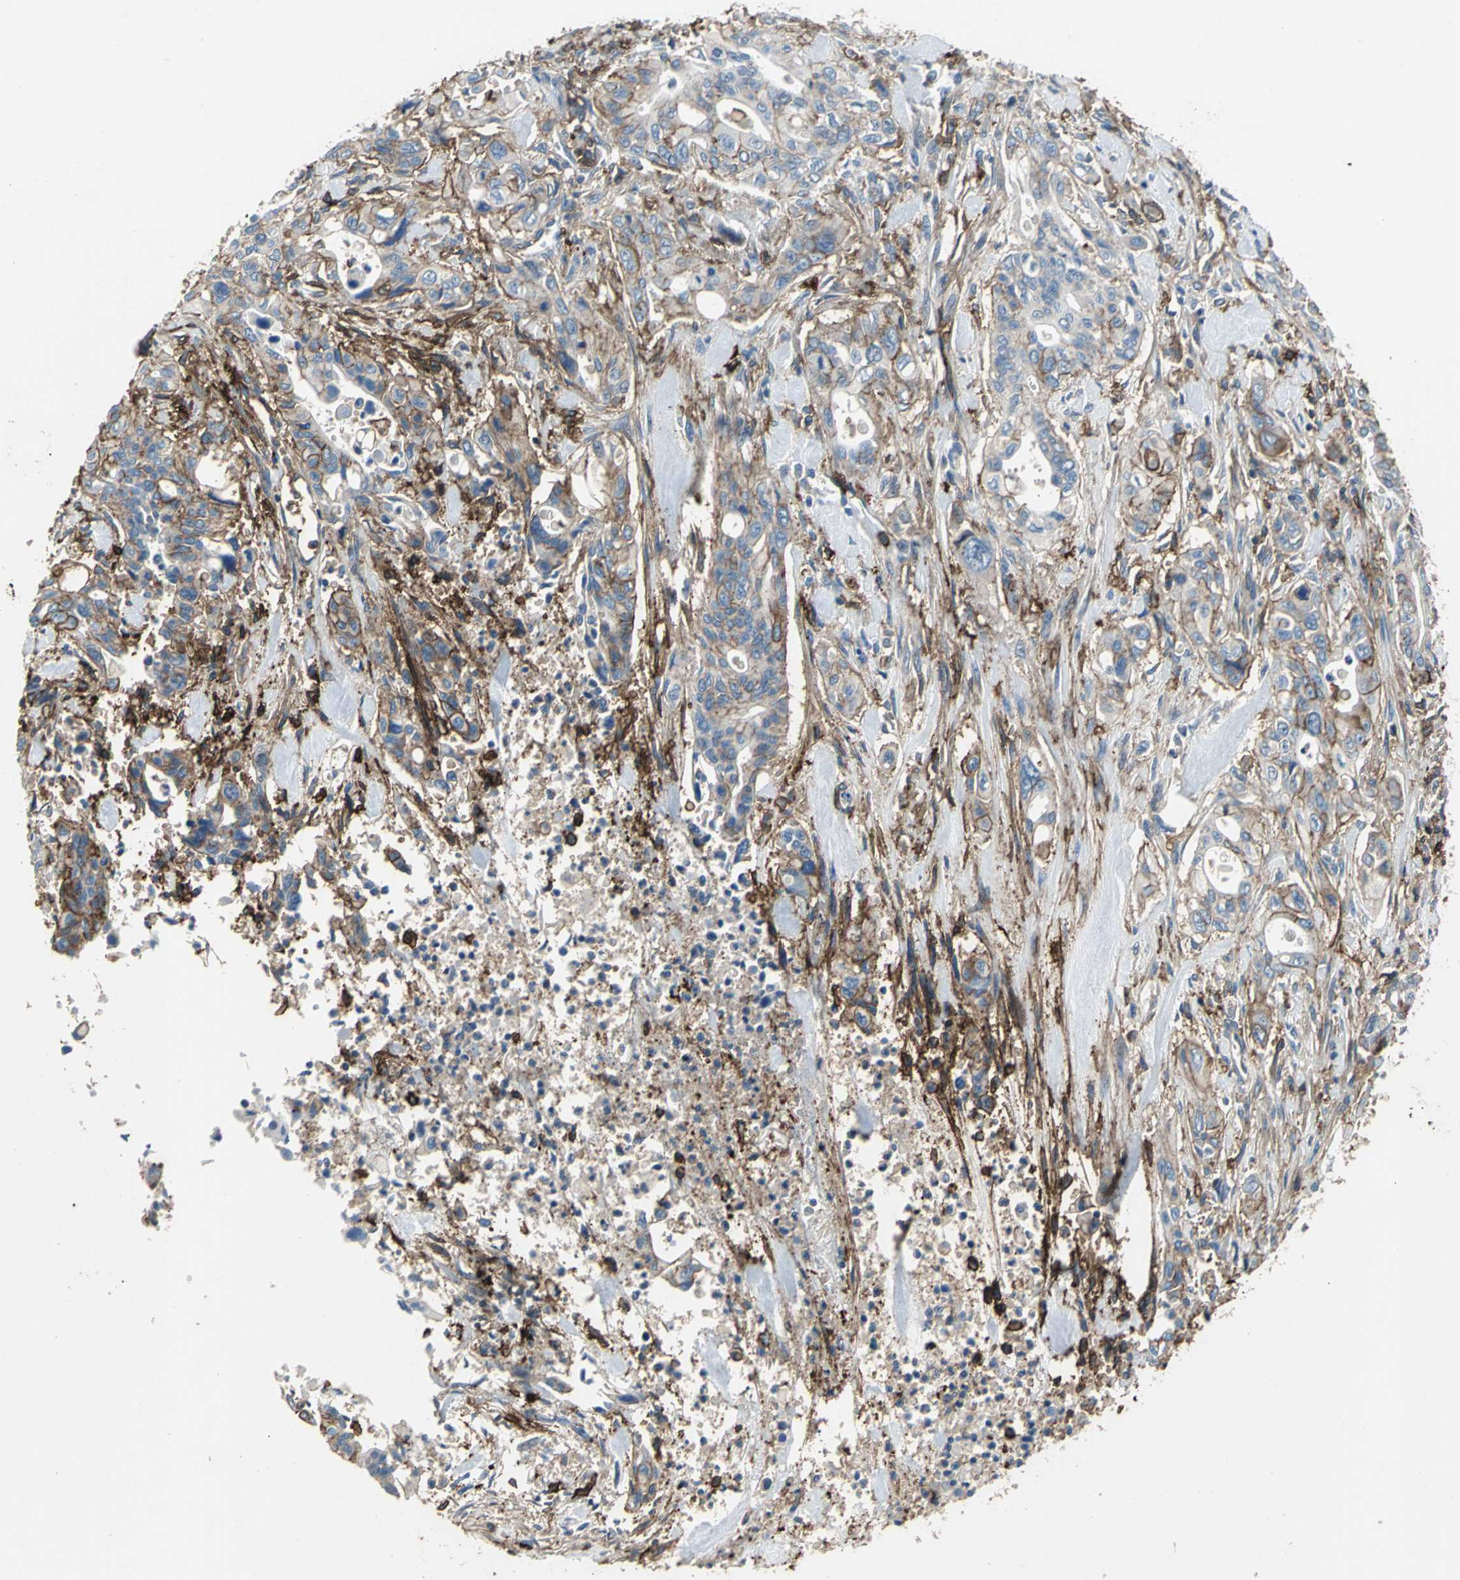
{"staining": {"intensity": "moderate", "quantity": ">75%", "location": "cytoplasmic/membranous"}, "tissue": "pancreatic cancer", "cell_type": "Tumor cells", "image_type": "cancer", "snomed": [{"axis": "morphology", "description": "Adenocarcinoma, NOS"}, {"axis": "topography", "description": "Pancreas"}], "caption": "Pancreatic cancer (adenocarcinoma) stained for a protein shows moderate cytoplasmic/membranous positivity in tumor cells.", "gene": "CD44", "patient": {"sex": "male", "age": 77}}